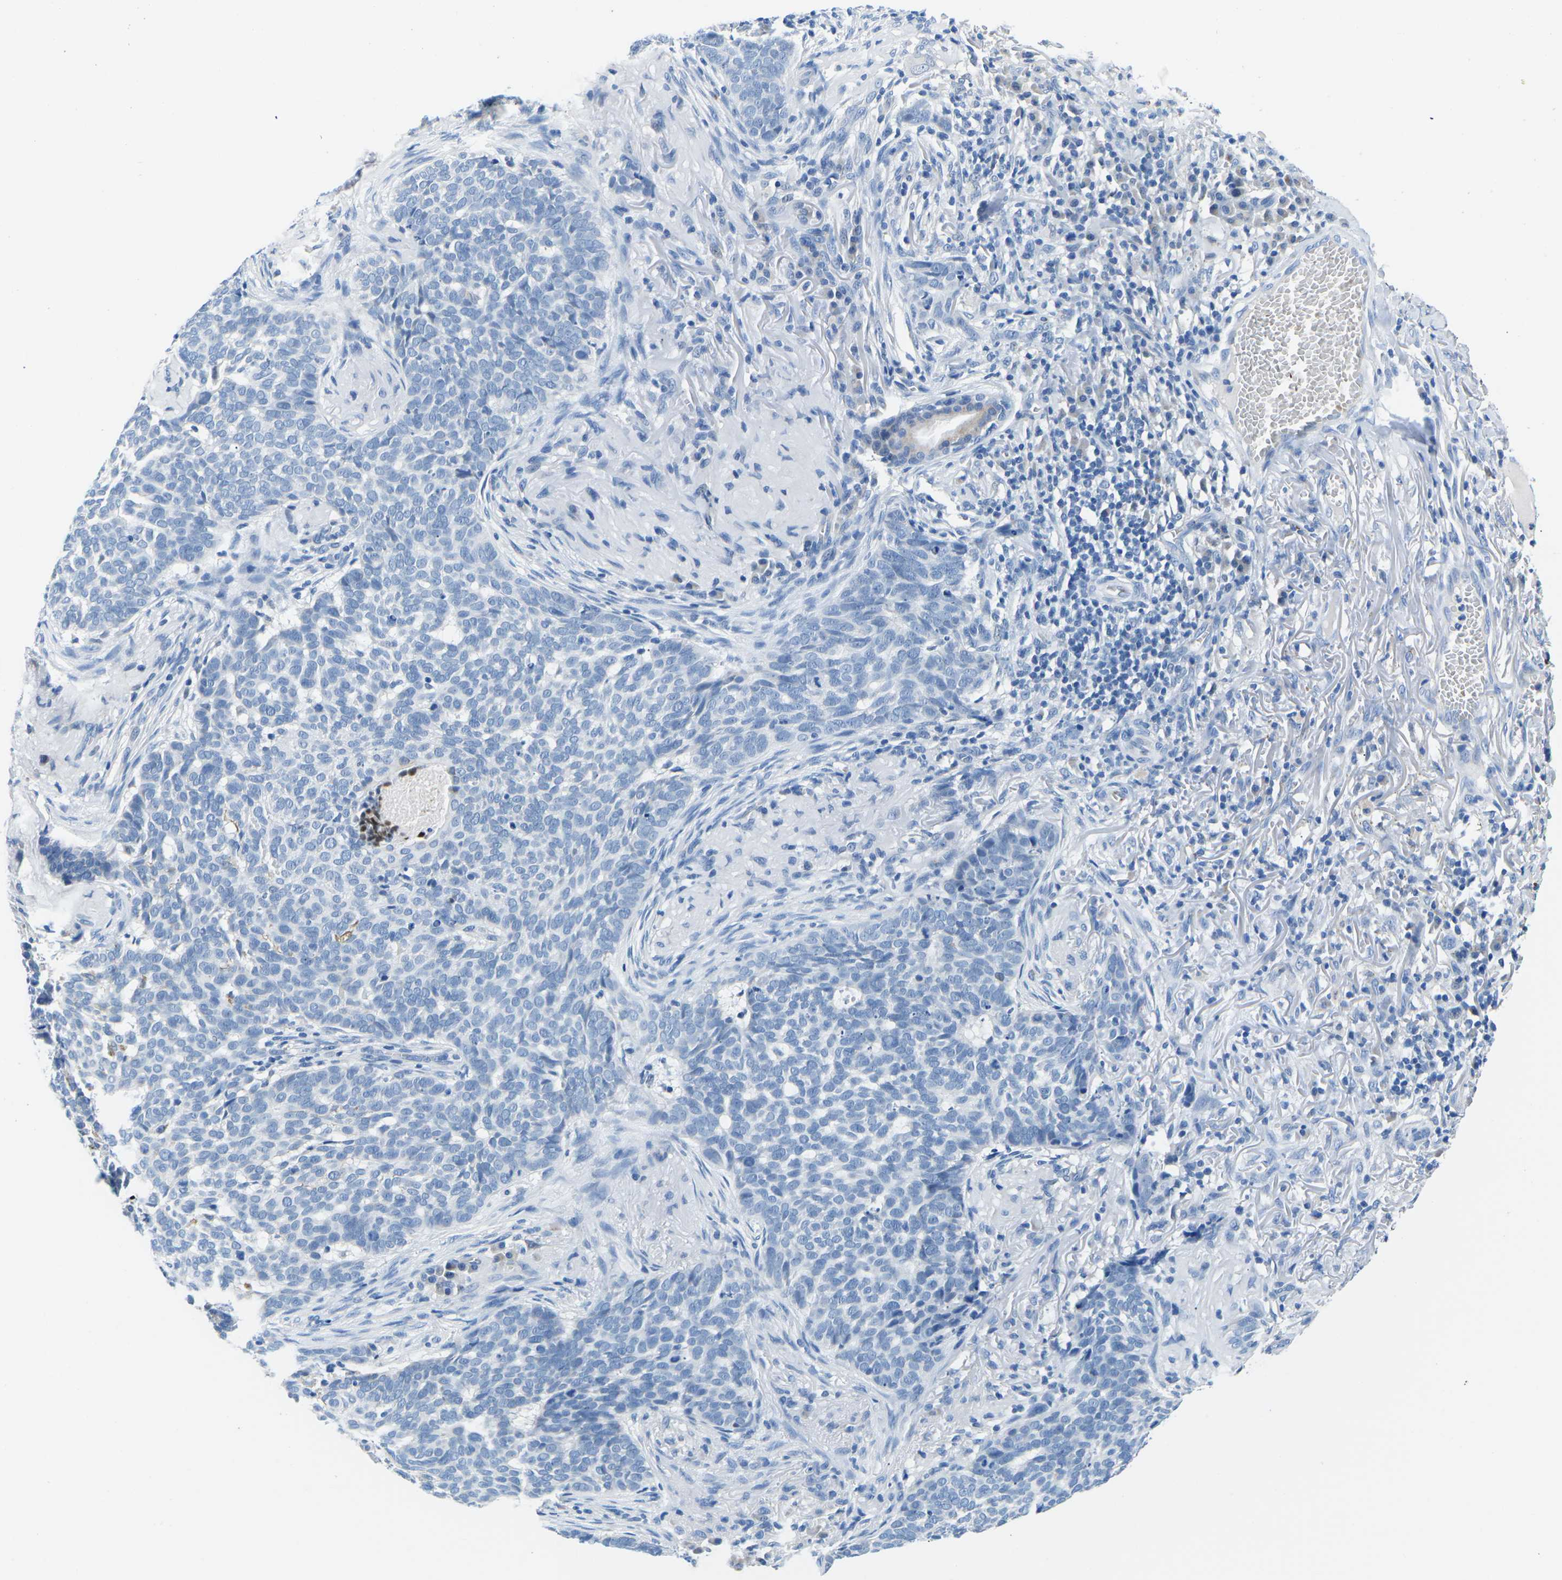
{"staining": {"intensity": "negative", "quantity": "none", "location": "none"}, "tissue": "skin cancer", "cell_type": "Tumor cells", "image_type": "cancer", "snomed": [{"axis": "morphology", "description": "Basal cell carcinoma"}, {"axis": "topography", "description": "Skin"}], "caption": "Skin cancer (basal cell carcinoma) stained for a protein using immunohistochemistry (IHC) reveals no expression tumor cells.", "gene": "TM6SF1", "patient": {"sex": "male", "age": 85}}